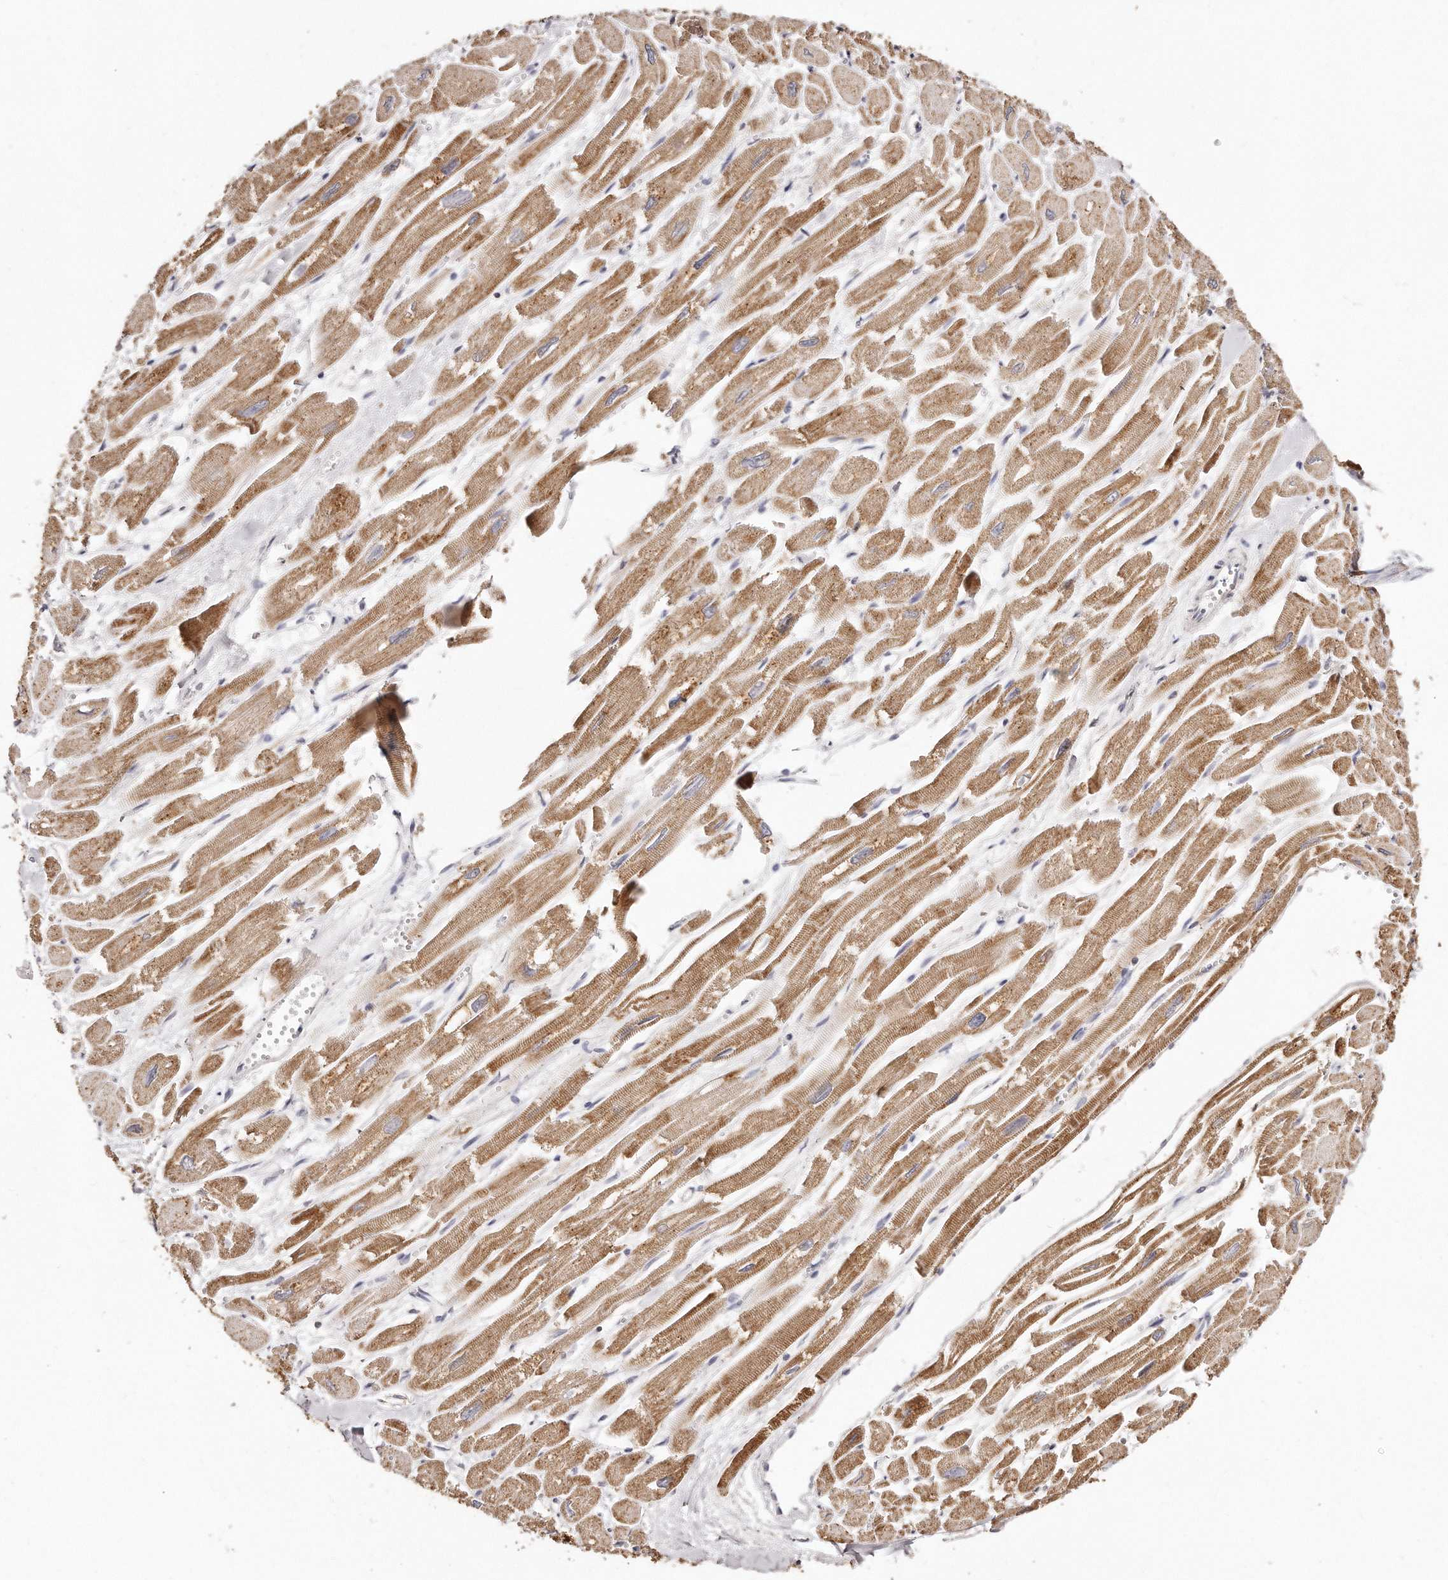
{"staining": {"intensity": "moderate", "quantity": ">75%", "location": "cytoplasmic/membranous"}, "tissue": "heart muscle", "cell_type": "Cardiomyocytes", "image_type": "normal", "snomed": [{"axis": "morphology", "description": "Normal tissue, NOS"}, {"axis": "topography", "description": "Heart"}], "caption": "Immunohistochemical staining of unremarkable heart muscle shows medium levels of moderate cytoplasmic/membranous positivity in approximately >75% of cardiomyocytes. (DAB IHC with brightfield microscopy, high magnification).", "gene": "RTKN", "patient": {"sex": "male", "age": 54}}